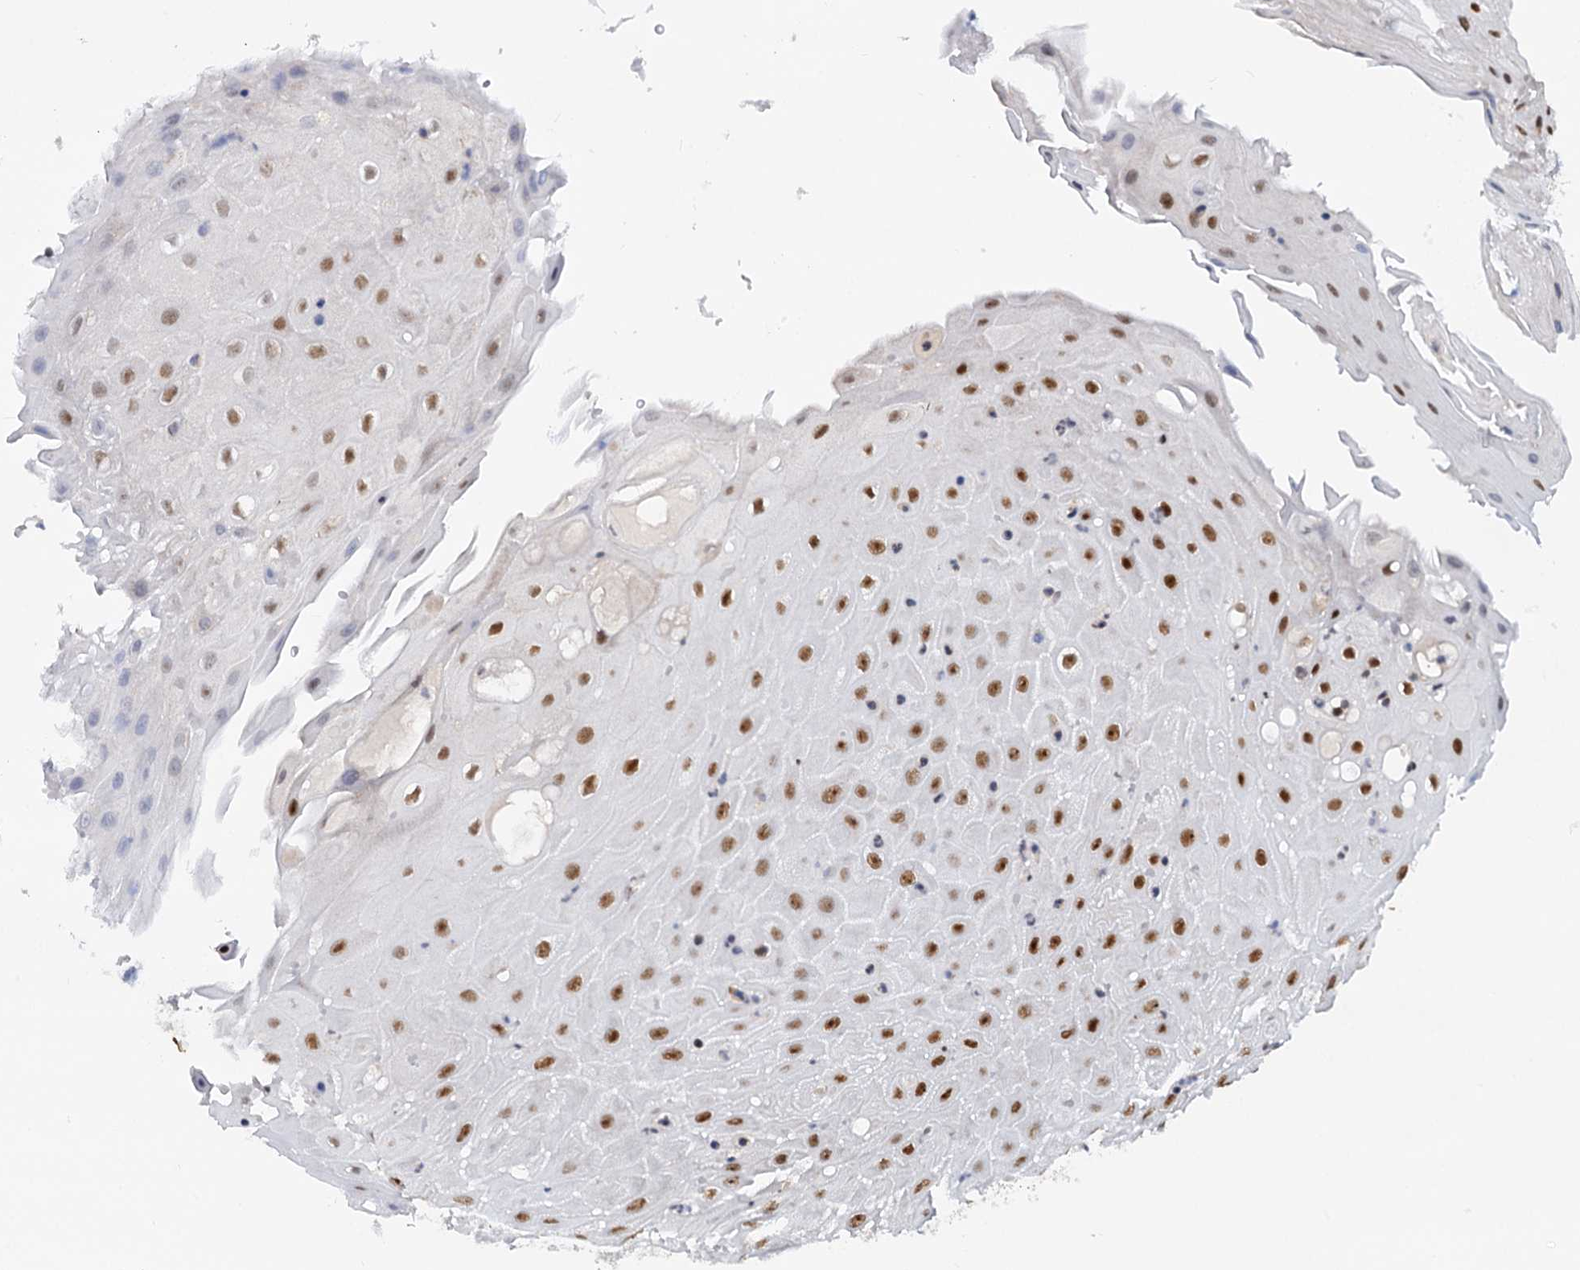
{"staining": {"intensity": "moderate", "quantity": ">75%", "location": "nuclear"}, "tissue": "oral mucosa", "cell_type": "Squamous epithelial cells", "image_type": "normal", "snomed": [{"axis": "morphology", "description": "Normal tissue, NOS"}, {"axis": "topography", "description": "Skeletal muscle"}, {"axis": "topography", "description": "Oral tissue"}, {"axis": "topography", "description": "Salivary gland"}, {"axis": "topography", "description": "Peripheral nerve tissue"}], "caption": "Moderate nuclear expression for a protein is appreciated in approximately >75% of squamous epithelial cells of normal oral mucosa using immunohistochemistry (IHC).", "gene": "UBLCP1", "patient": {"sex": "male", "age": 54}}